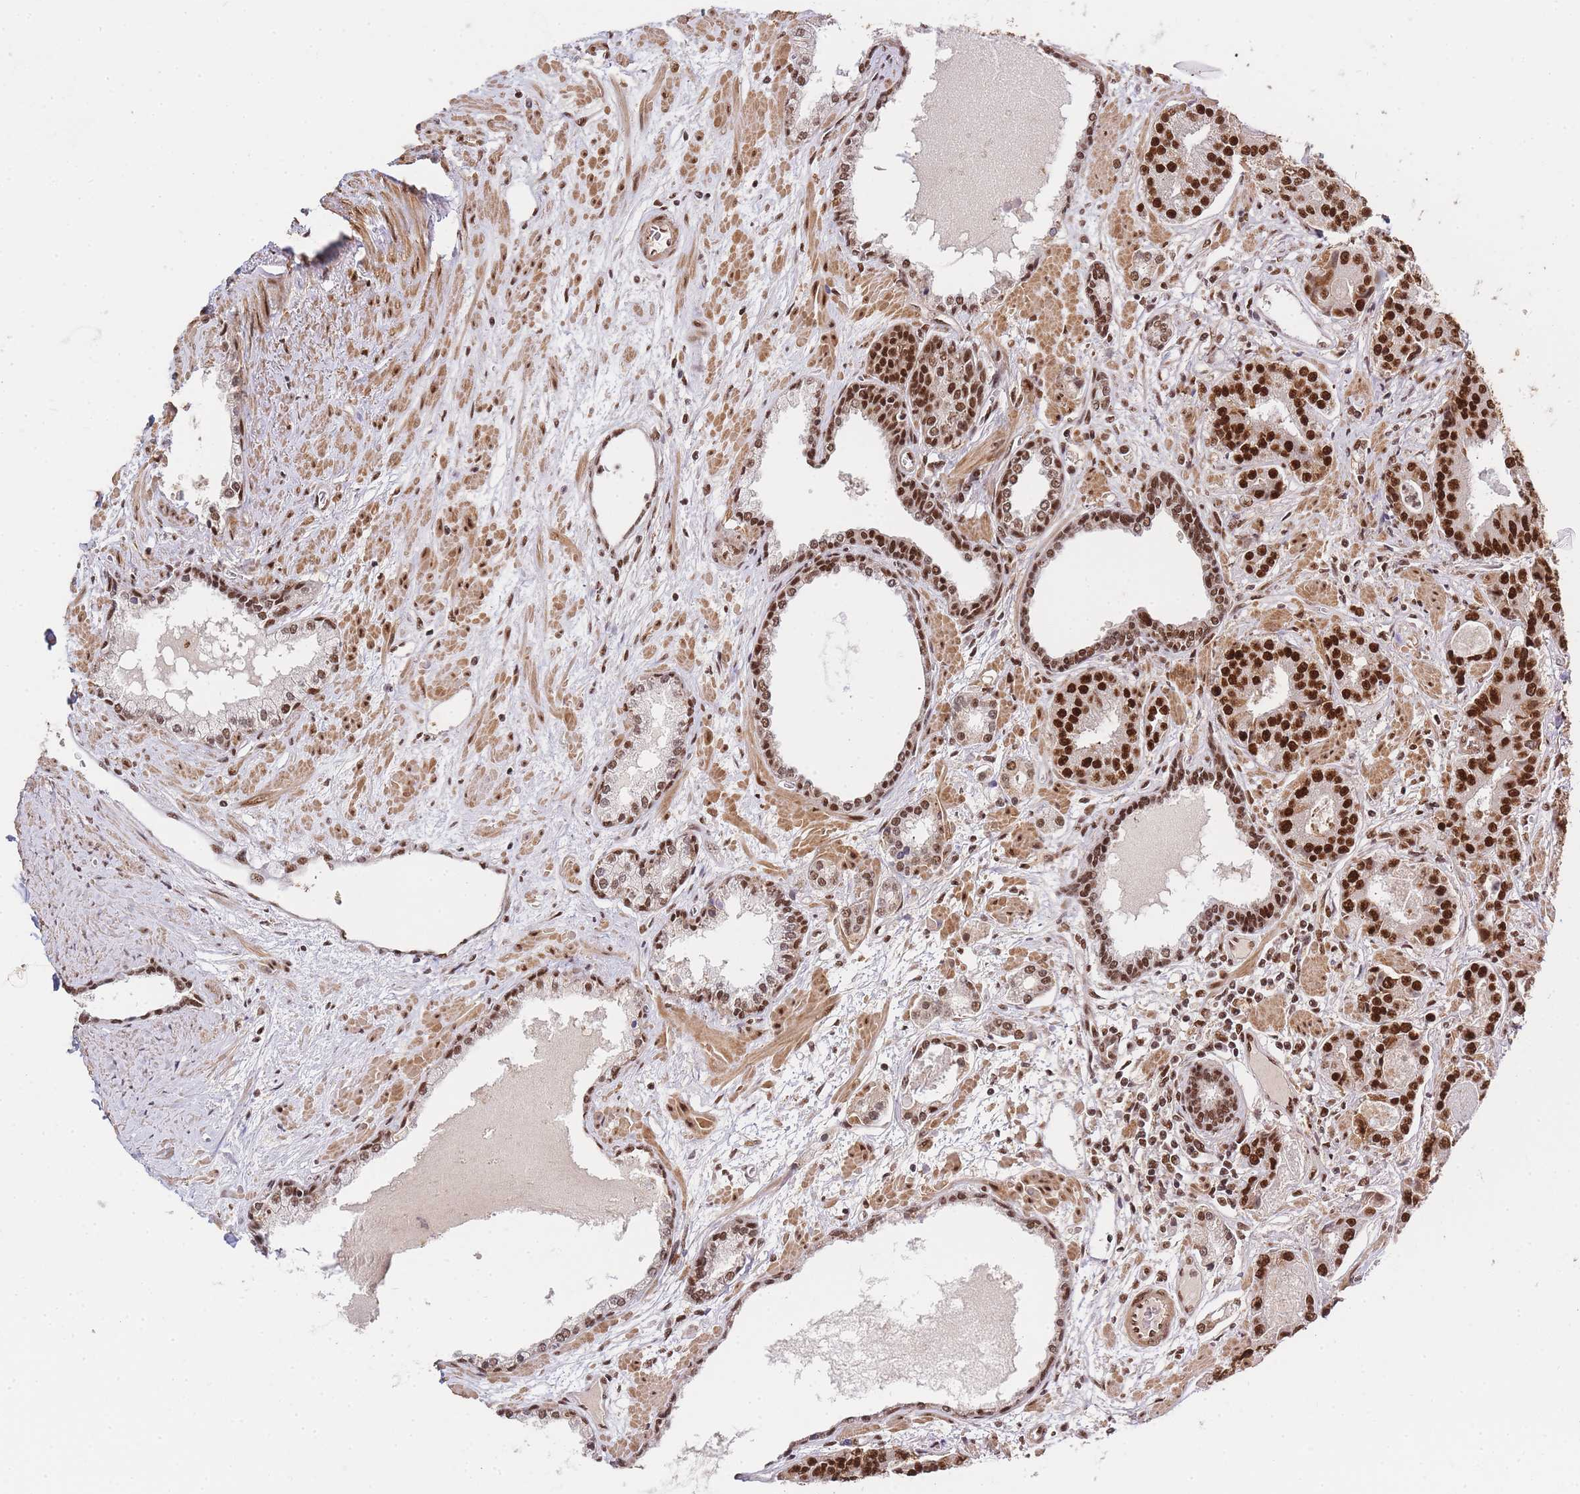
{"staining": {"intensity": "strong", "quantity": ">75%", "location": "nuclear"}, "tissue": "prostate cancer", "cell_type": "Tumor cells", "image_type": "cancer", "snomed": [{"axis": "morphology", "description": "Adenocarcinoma, High grade"}, {"axis": "topography", "description": "Prostate"}], "caption": "High-magnification brightfield microscopy of prostate cancer (high-grade adenocarcinoma) stained with DAB (3,3'-diaminobenzidine) (brown) and counterstained with hematoxylin (blue). tumor cells exhibit strong nuclear positivity is identified in about>75% of cells.", "gene": "PRKDC", "patient": {"sex": "male", "age": 71}}